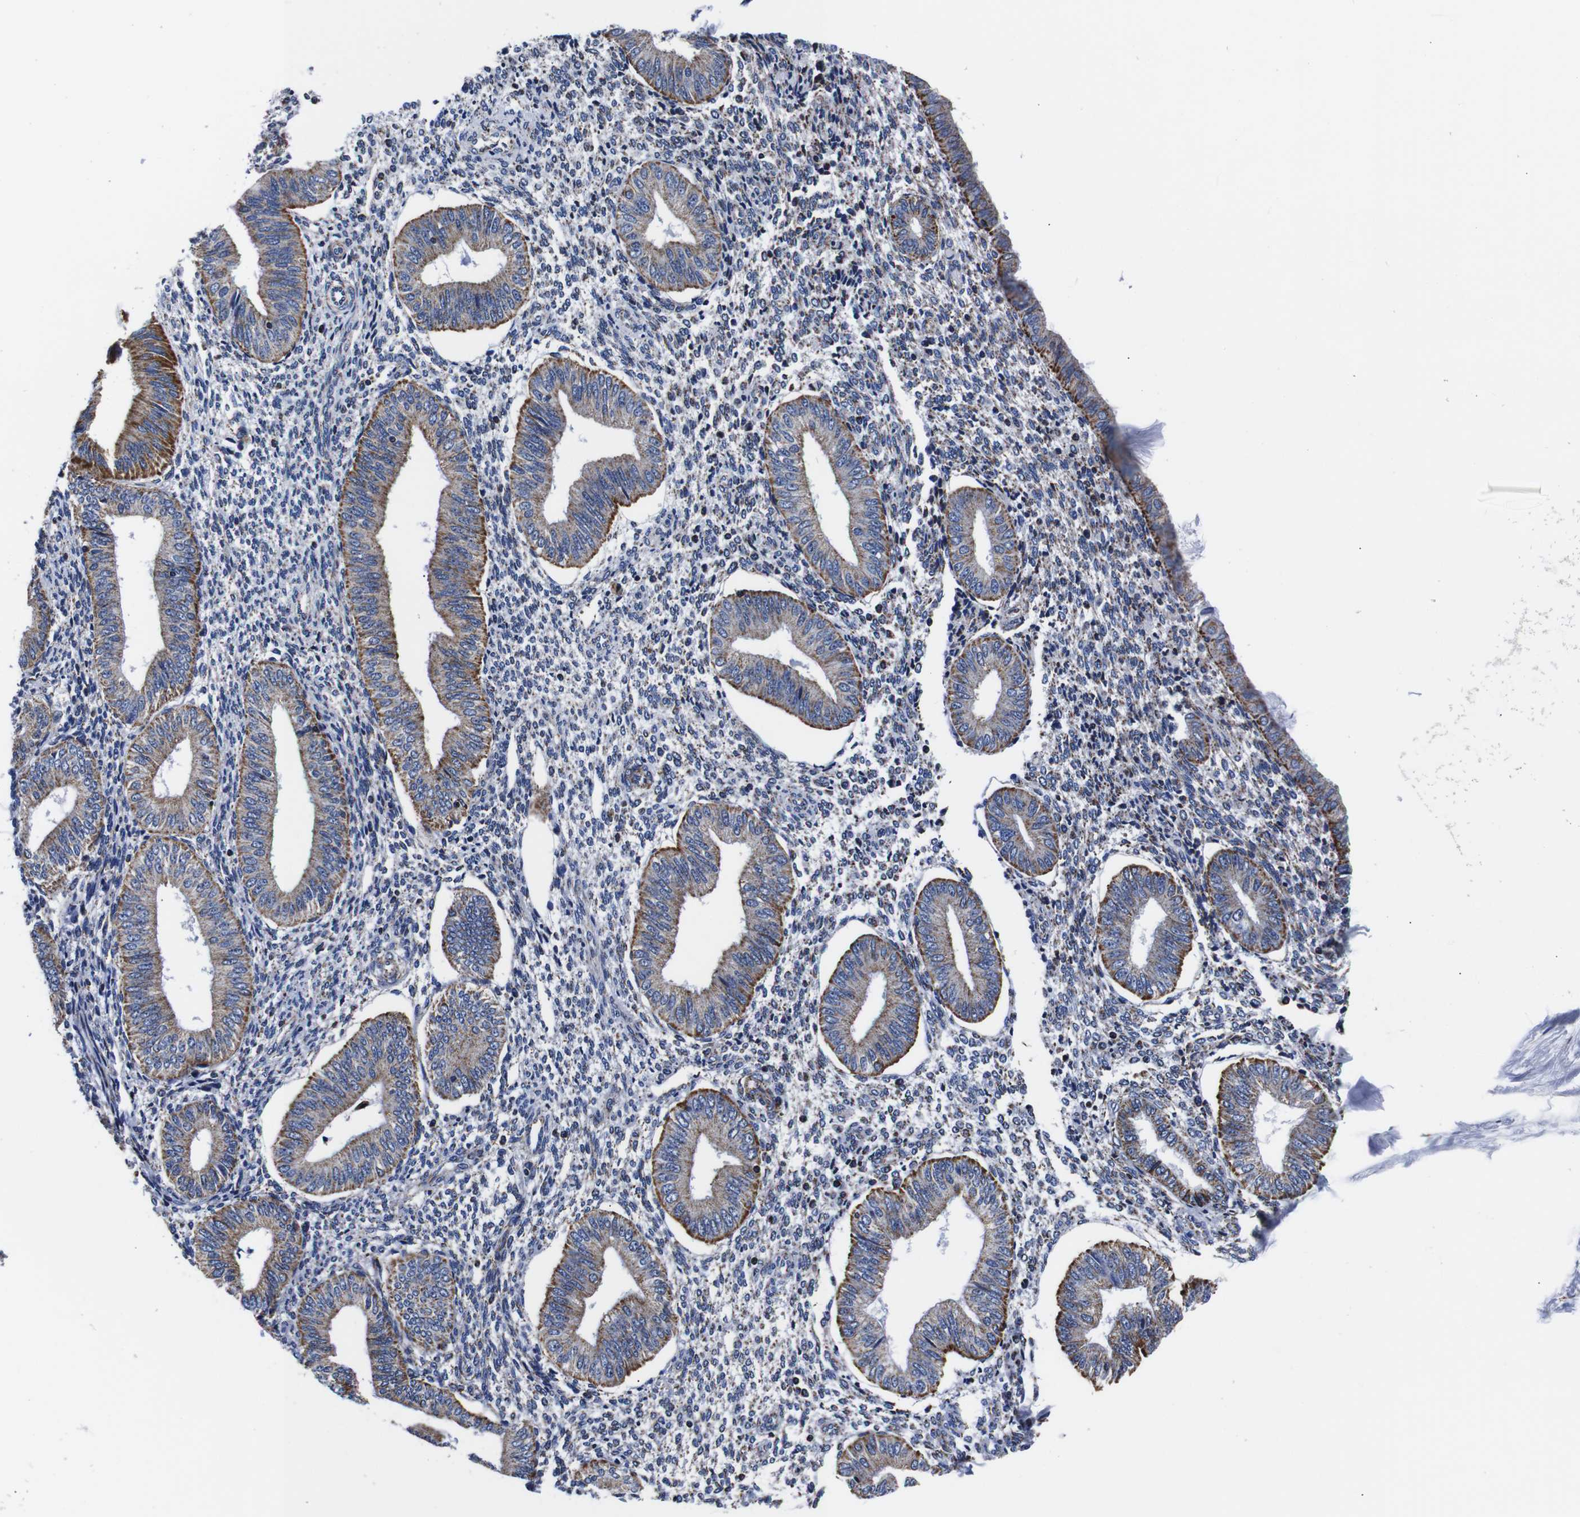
{"staining": {"intensity": "negative", "quantity": "none", "location": "none"}, "tissue": "endometrium", "cell_type": "Cells in endometrial stroma", "image_type": "normal", "snomed": [{"axis": "morphology", "description": "Normal tissue, NOS"}, {"axis": "topography", "description": "Endometrium"}], "caption": "This micrograph is of benign endometrium stained with immunohistochemistry (IHC) to label a protein in brown with the nuclei are counter-stained blue. There is no expression in cells in endometrial stroma.", "gene": "FKBP9", "patient": {"sex": "female", "age": 50}}